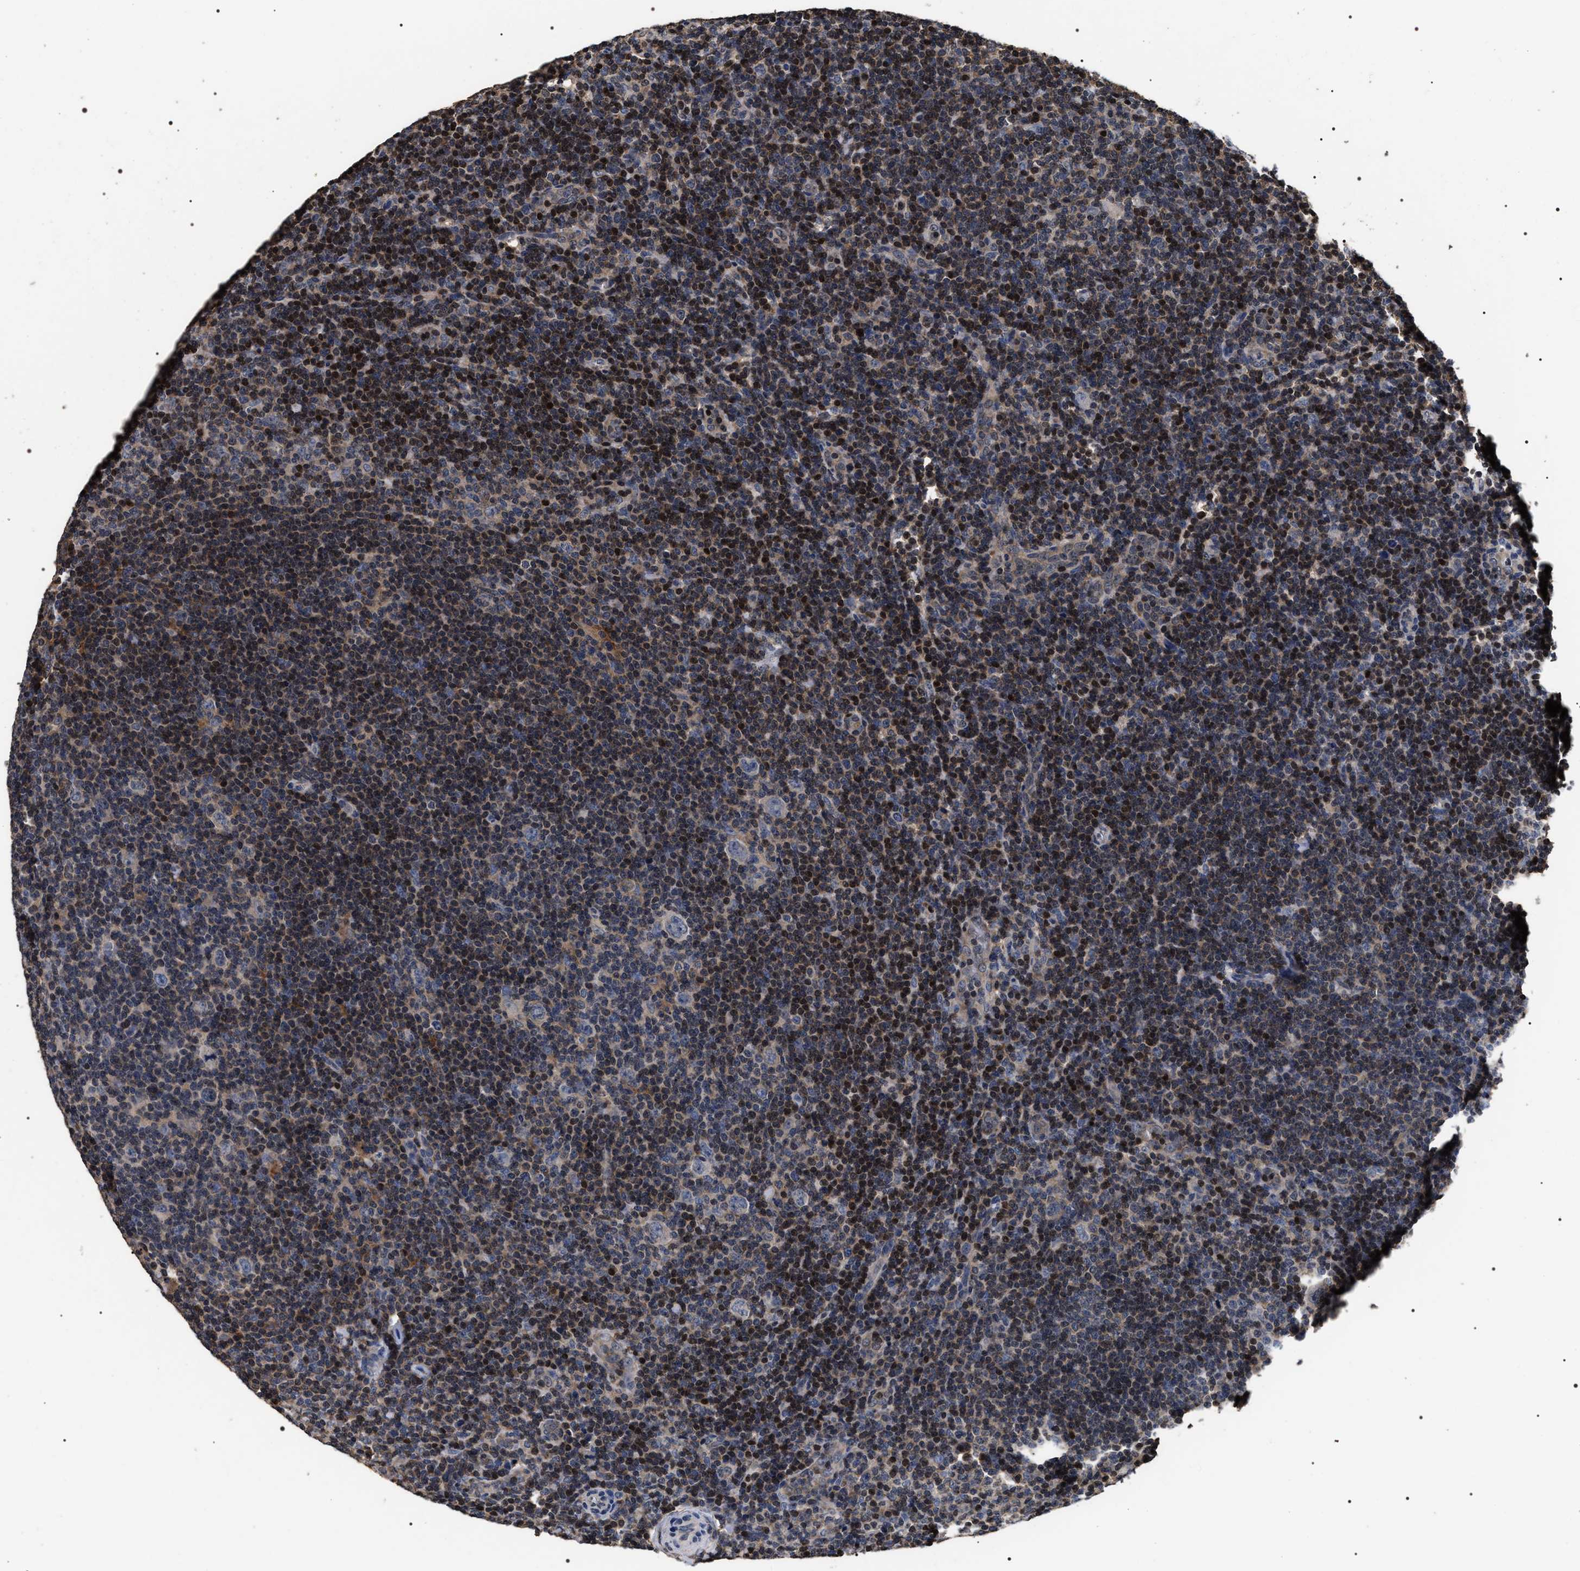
{"staining": {"intensity": "weak", "quantity": "<25%", "location": "cytoplasmic/membranous"}, "tissue": "lymphoma", "cell_type": "Tumor cells", "image_type": "cancer", "snomed": [{"axis": "morphology", "description": "Hodgkin's disease, NOS"}, {"axis": "topography", "description": "Lymph node"}], "caption": "There is no significant expression in tumor cells of Hodgkin's disease.", "gene": "UPF3A", "patient": {"sex": "female", "age": 57}}